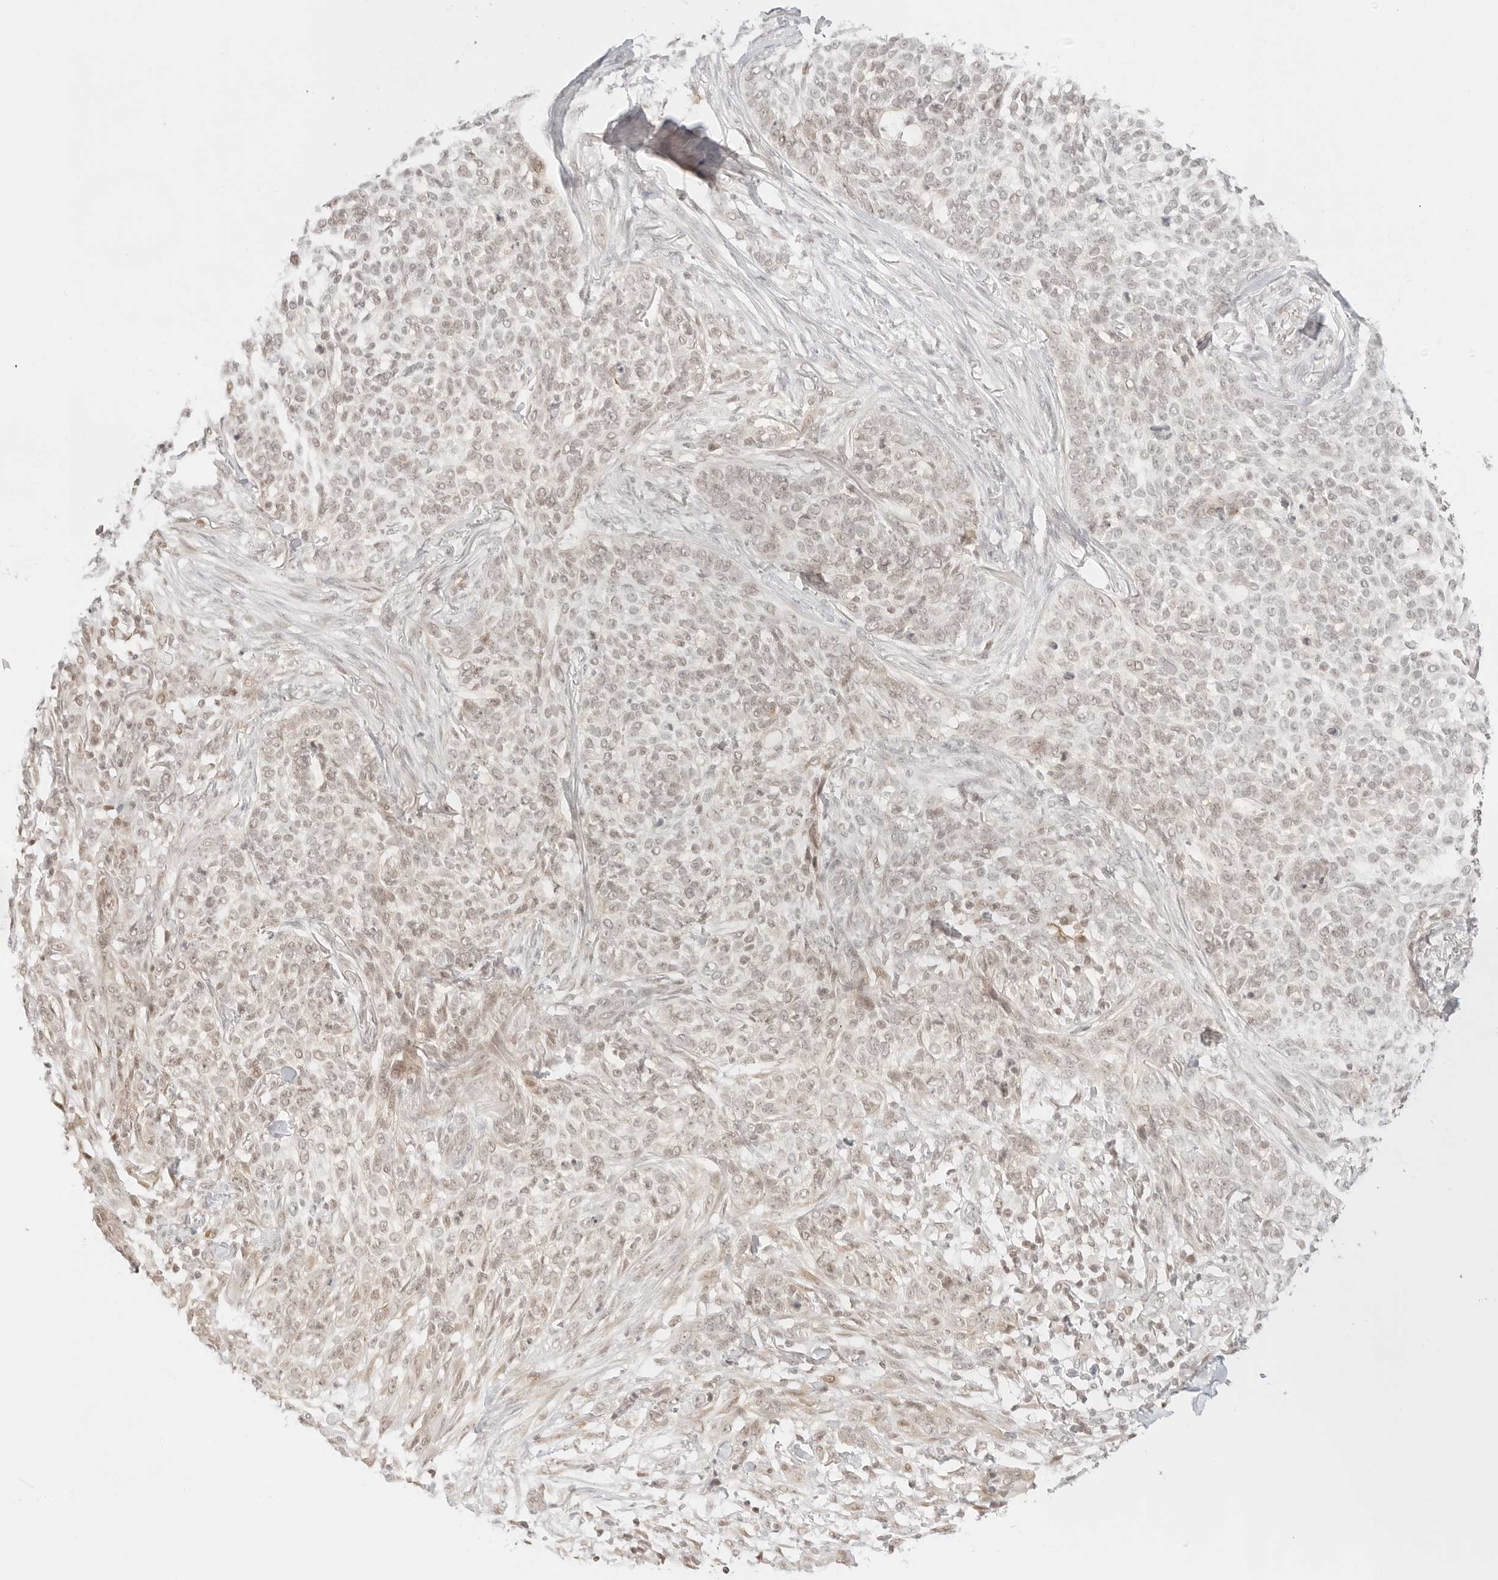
{"staining": {"intensity": "weak", "quantity": "25%-75%", "location": "nuclear"}, "tissue": "skin cancer", "cell_type": "Tumor cells", "image_type": "cancer", "snomed": [{"axis": "morphology", "description": "Basal cell carcinoma"}, {"axis": "topography", "description": "Skin"}], "caption": "Immunohistochemistry (IHC) photomicrograph of neoplastic tissue: basal cell carcinoma (skin) stained using IHC exhibits low levels of weak protein expression localized specifically in the nuclear of tumor cells, appearing as a nuclear brown color.", "gene": "GNAS", "patient": {"sex": "female", "age": 64}}